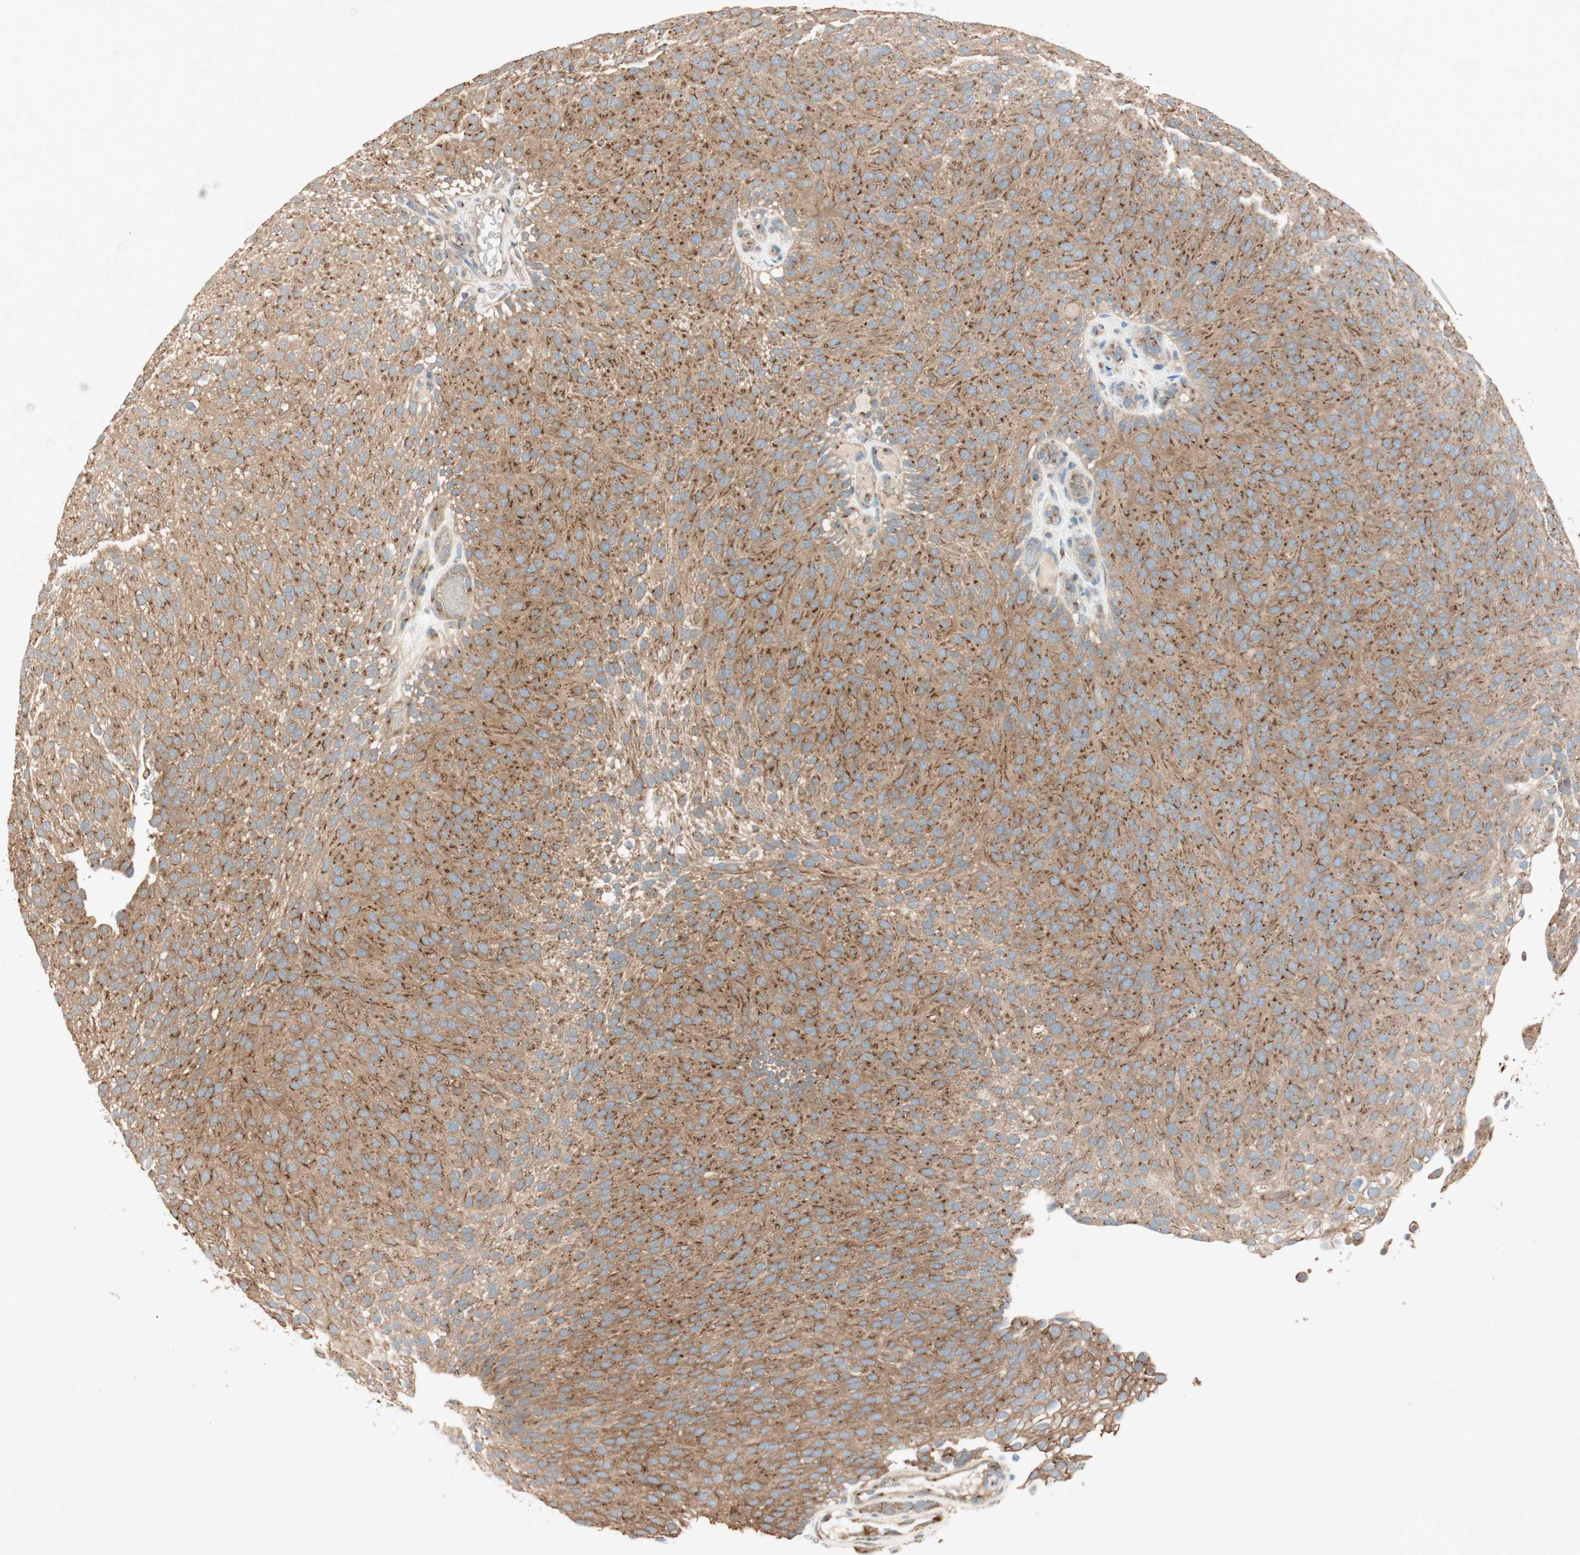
{"staining": {"intensity": "strong", "quantity": ">75%", "location": "cytoplasmic/membranous"}, "tissue": "urothelial cancer", "cell_type": "Tumor cells", "image_type": "cancer", "snomed": [{"axis": "morphology", "description": "Urothelial carcinoma, Low grade"}, {"axis": "topography", "description": "Urinary bladder"}], "caption": "Immunohistochemical staining of human urothelial carcinoma (low-grade) shows high levels of strong cytoplasmic/membranous expression in approximately >75% of tumor cells. Using DAB (3,3'-diaminobenzidine) (brown) and hematoxylin (blue) stains, captured at high magnification using brightfield microscopy.", "gene": "SEC16A", "patient": {"sex": "male", "age": 78}}